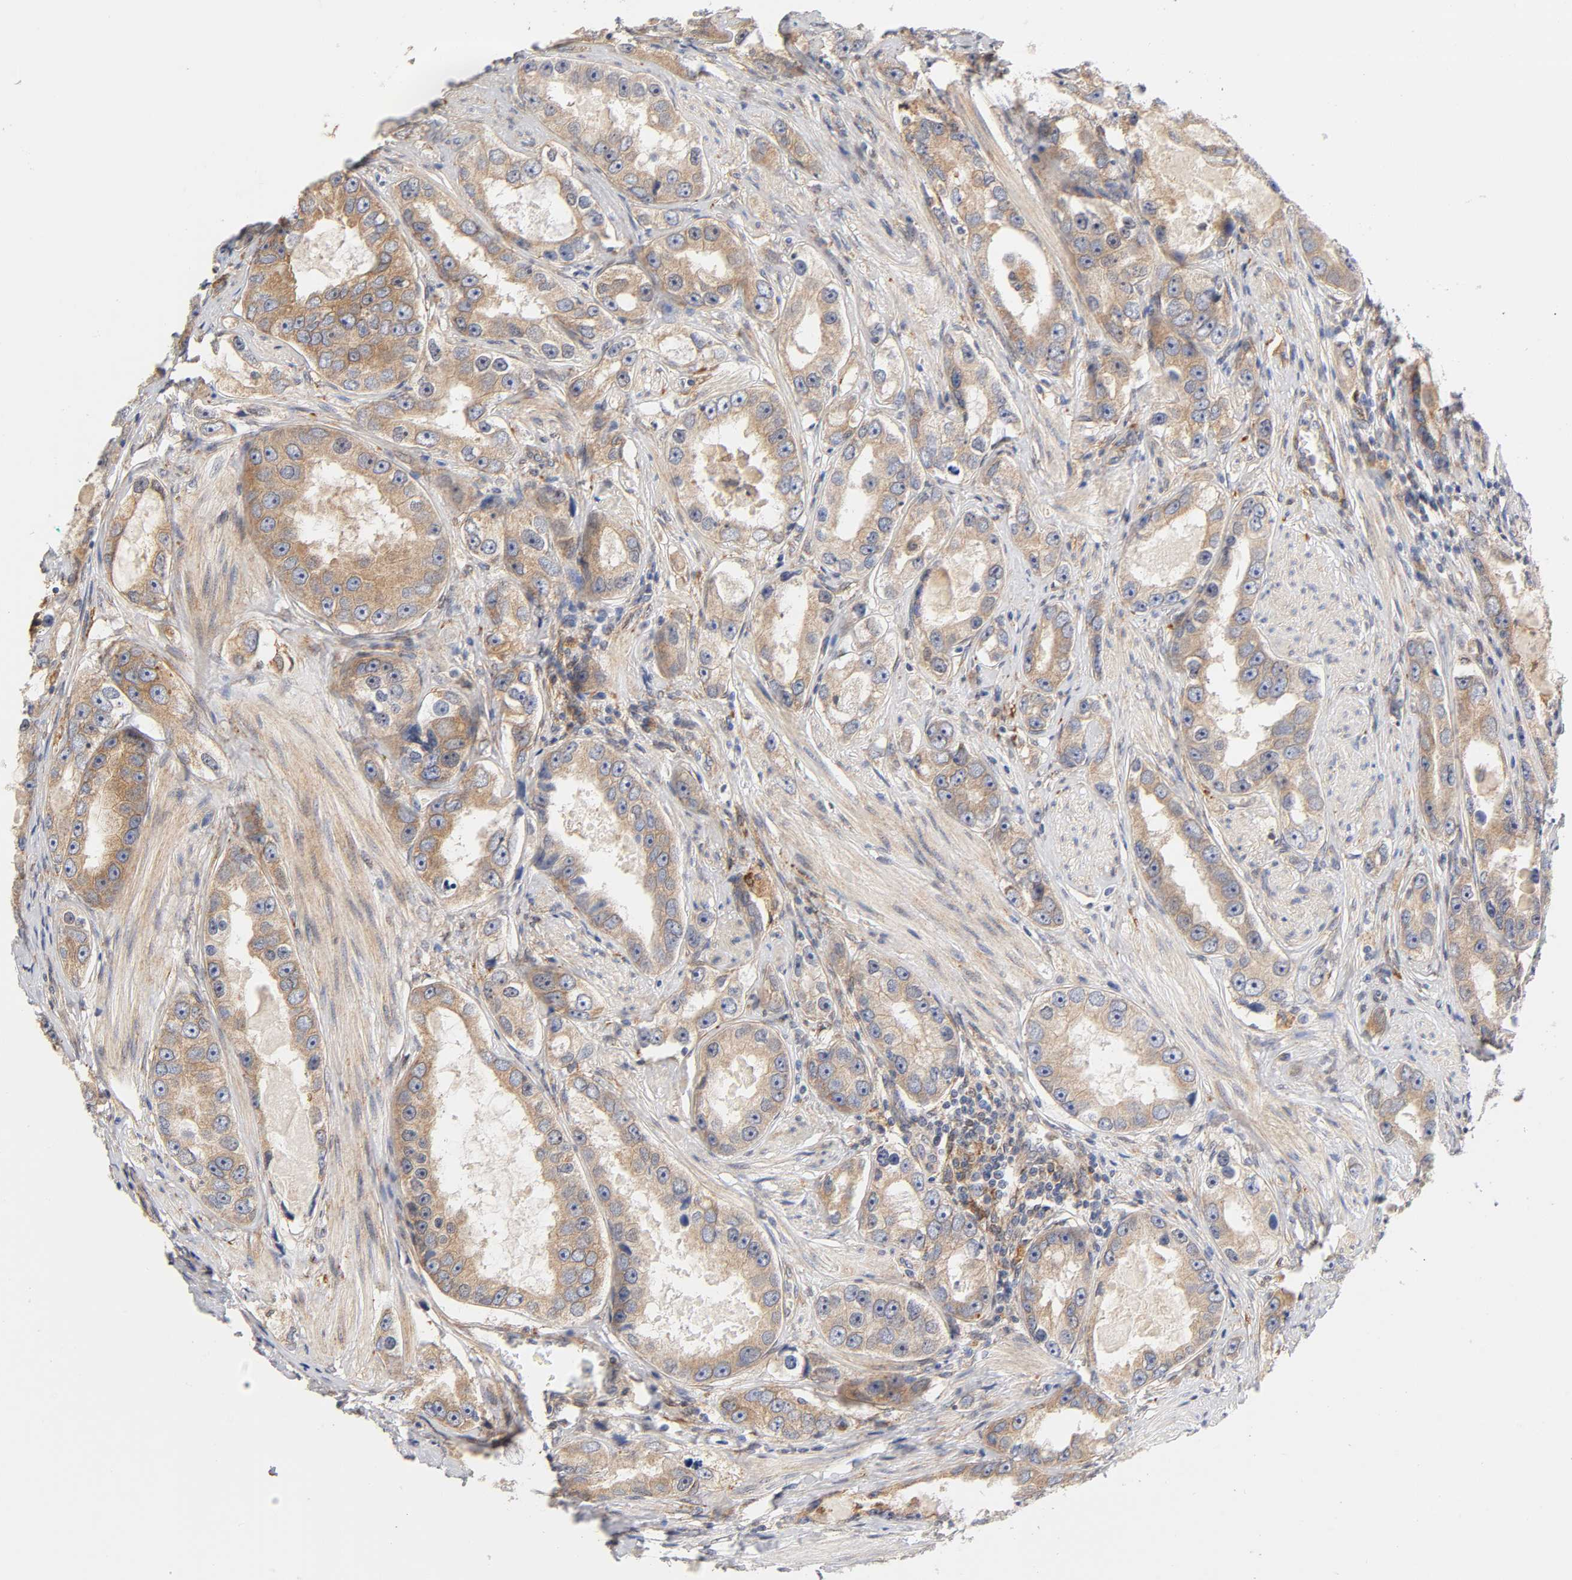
{"staining": {"intensity": "moderate", "quantity": ">75%", "location": "cytoplasmic/membranous"}, "tissue": "prostate cancer", "cell_type": "Tumor cells", "image_type": "cancer", "snomed": [{"axis": "morphology", "description": "Adenocarcinoma, High grade"}, {"axis": "topography", "description": "Prostate"}], "caption": "DAB immunohistochemical staining of prostate high-grade adenocarcinoma exhibits moderate cytoplasmic/membranous protein positivity in about >75% of tumor cells.", "gene": "POR", "patient": {"sex": "male", "age": 63}}